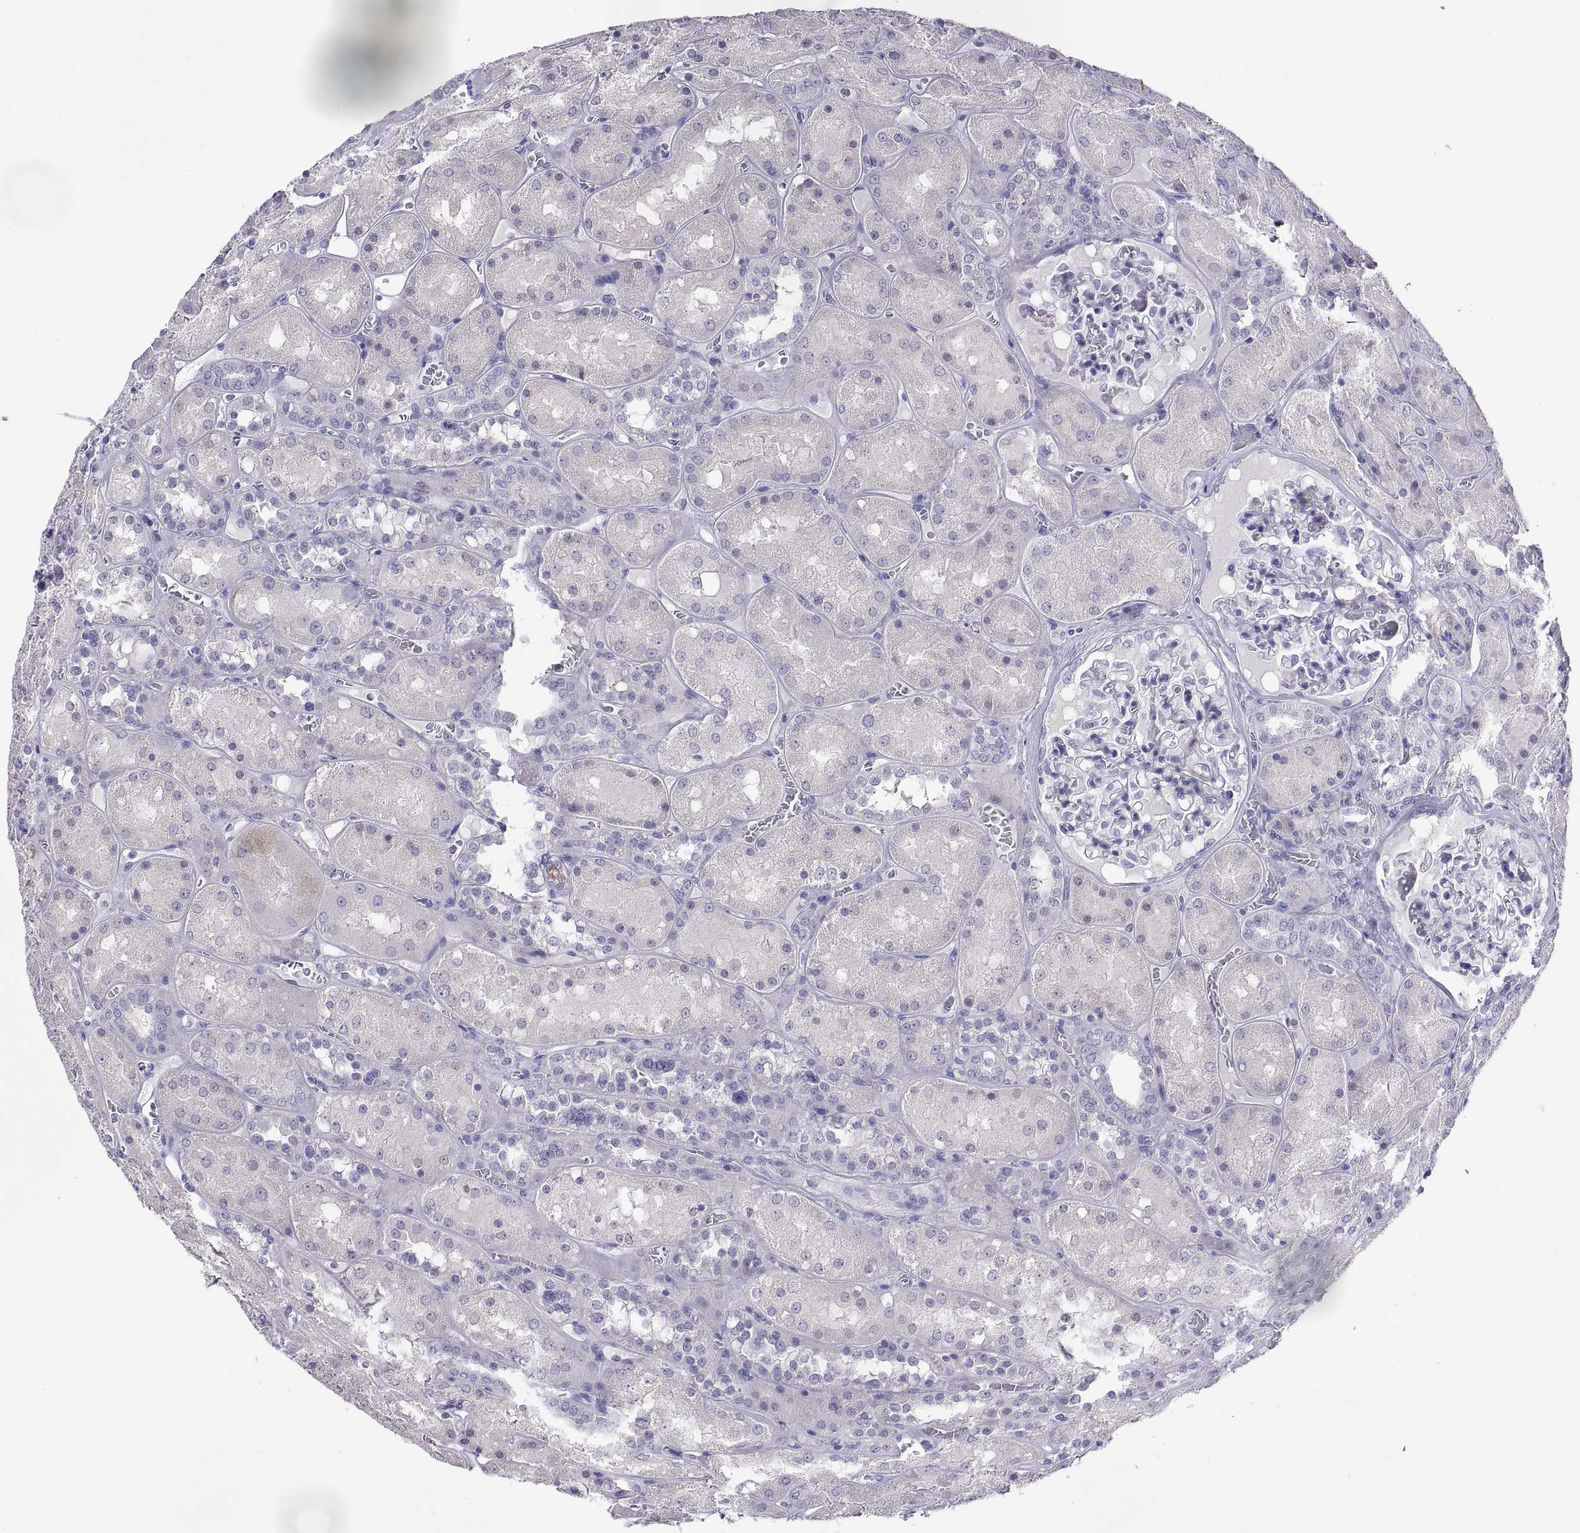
{"staining": {"intensity": "negative", "quantity": "none", "location": "none"}, "tissue": "kidney", "cell_type": "Cells in glomeruli", "image_type": "normal", "snomed": [{"axis": "morphology", "description": "Normal tissue, NOS"}, {"axis": "topography", "description": "Kidney"}], "caption": "Cells in glomeruli show no significant protein expression in unremarkable kidney.", "gene": "BSPH1", "patient": {"sex": "male", "age": 73}}